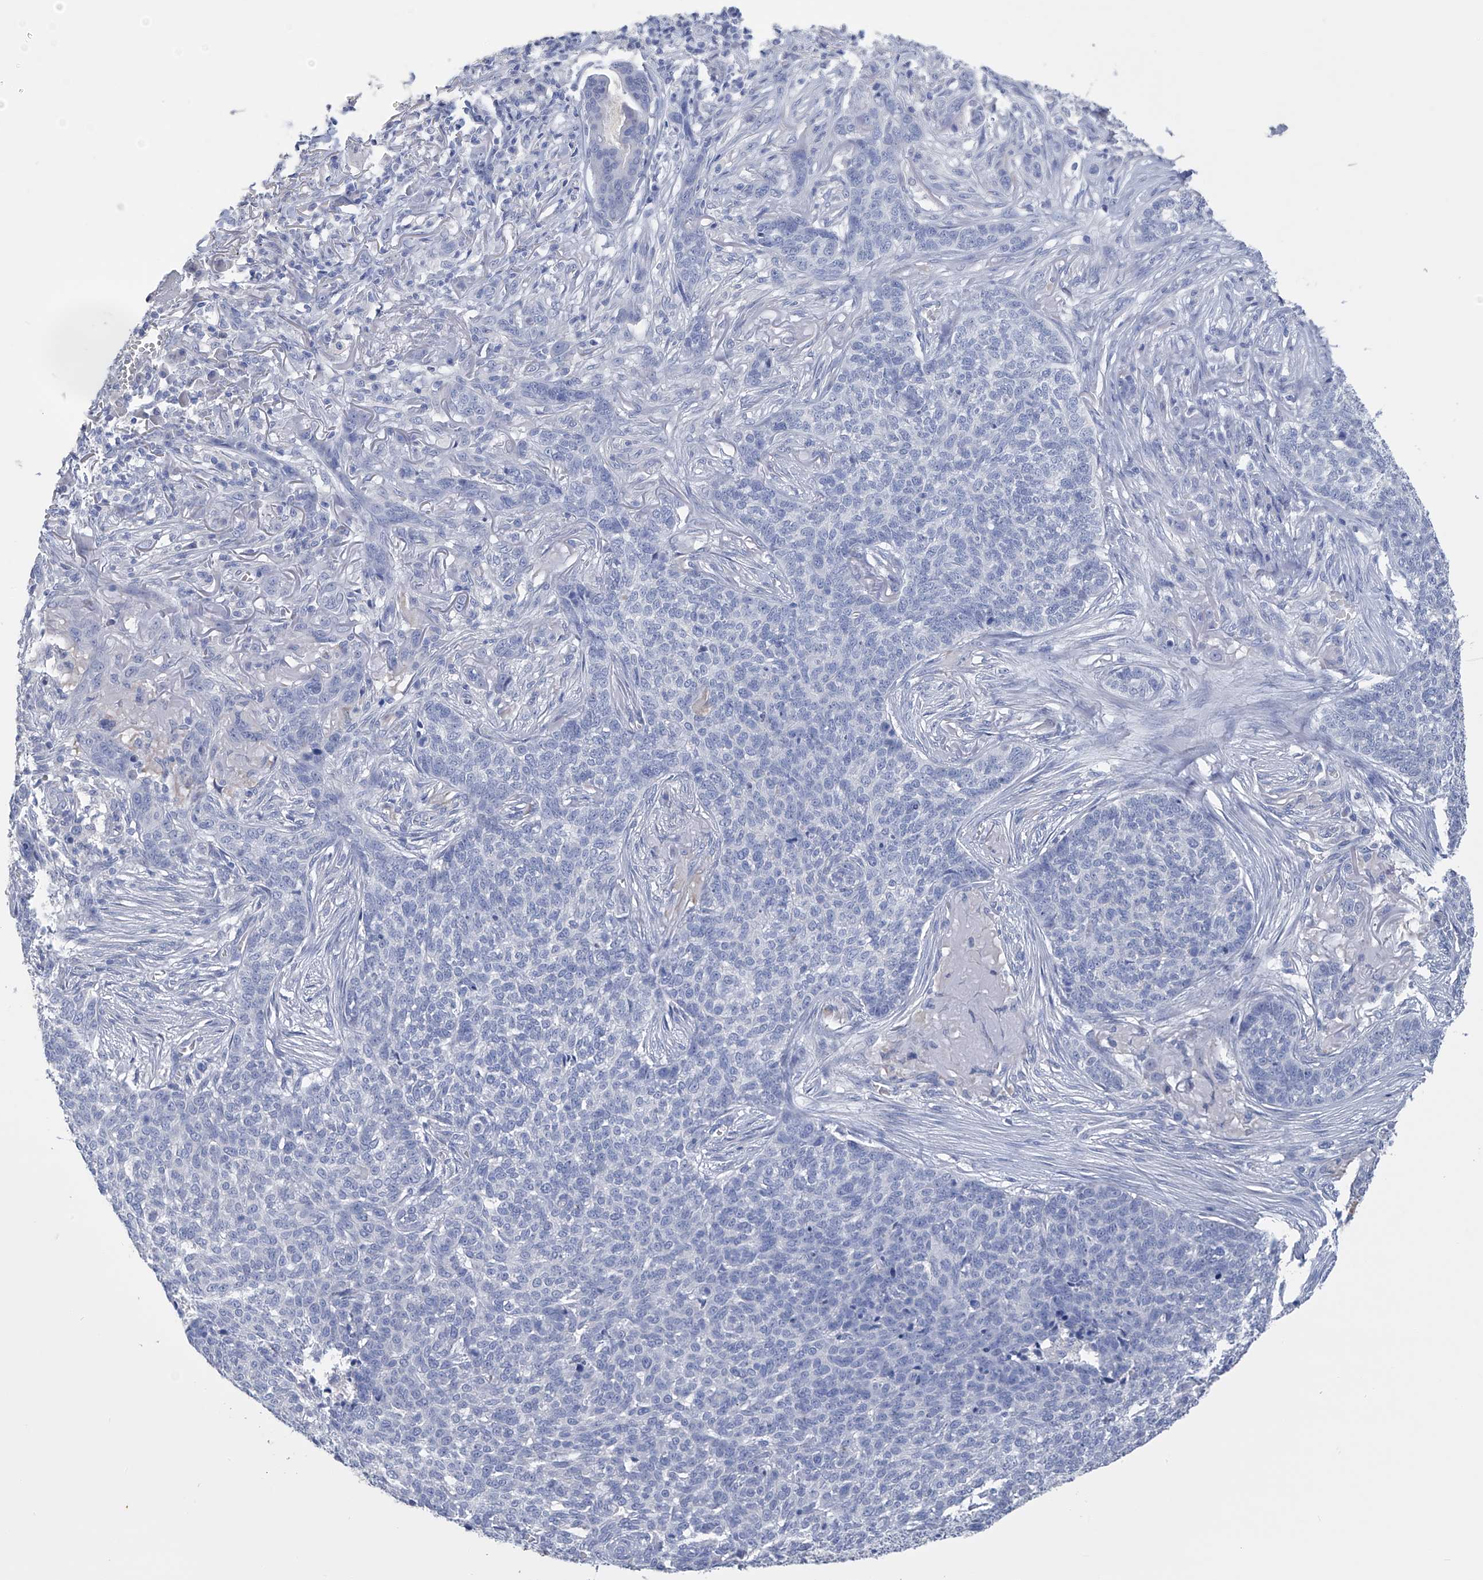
{"staining": {"intensity": "negative", "quantity": "none", "location": "none"}, "tissue": "skin cancer", "cell_type": "Tumor cells", "image_type": "cancer", "snomed": [{"axis": "morphology", "description": "Basal cell carcinoma"}, {"axis": "topography", "description": "Skin"}], "caption": "The histopathology image exhibits no staining of tumor cells in skin cancer (basal cell carcinoma).", "gene": "ADRA1A", "patient": {"sex": "male", "age": 85}}